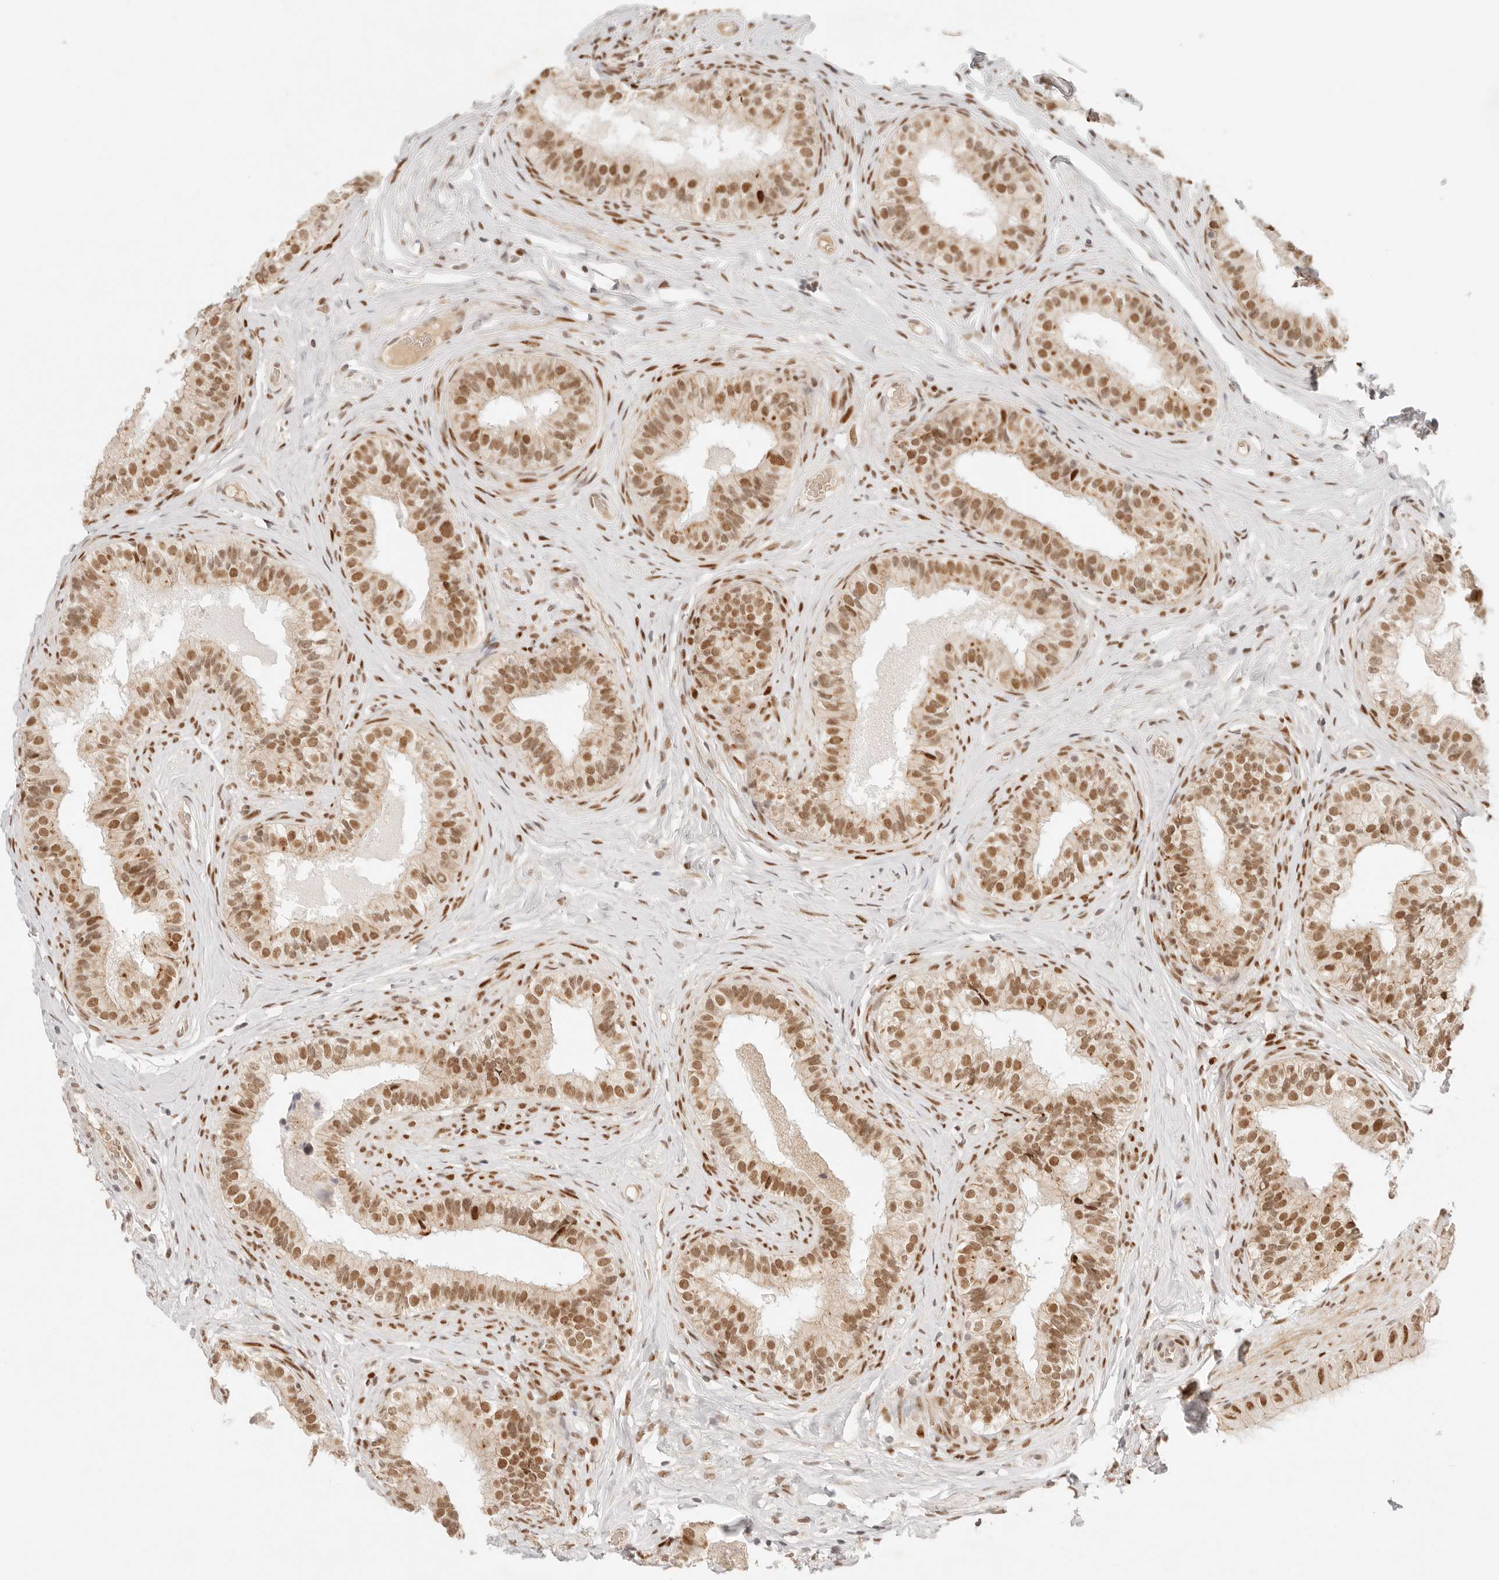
{"staining": {"intensity": "moderate", "quantity": ">75%", "location": "nuclear"}, "tissue": "epididymis", "cell_type": "Glandular cells", "image_type": "normal", "snomed": [{"axis": "morphology", "description": "Normal tissue, NOS"}, {"axis": "topography", "description": "Epididymis"}], "caption": "Protein expression analysis of normal epididymis exhibits moderate nuclear staining in approximately >75% of glandular cells. (DAB IHC, brown staining for protein, blue staining for nuclei).", "gene": "HOXC5", "patient": {"sex": "male", "age": 49}}